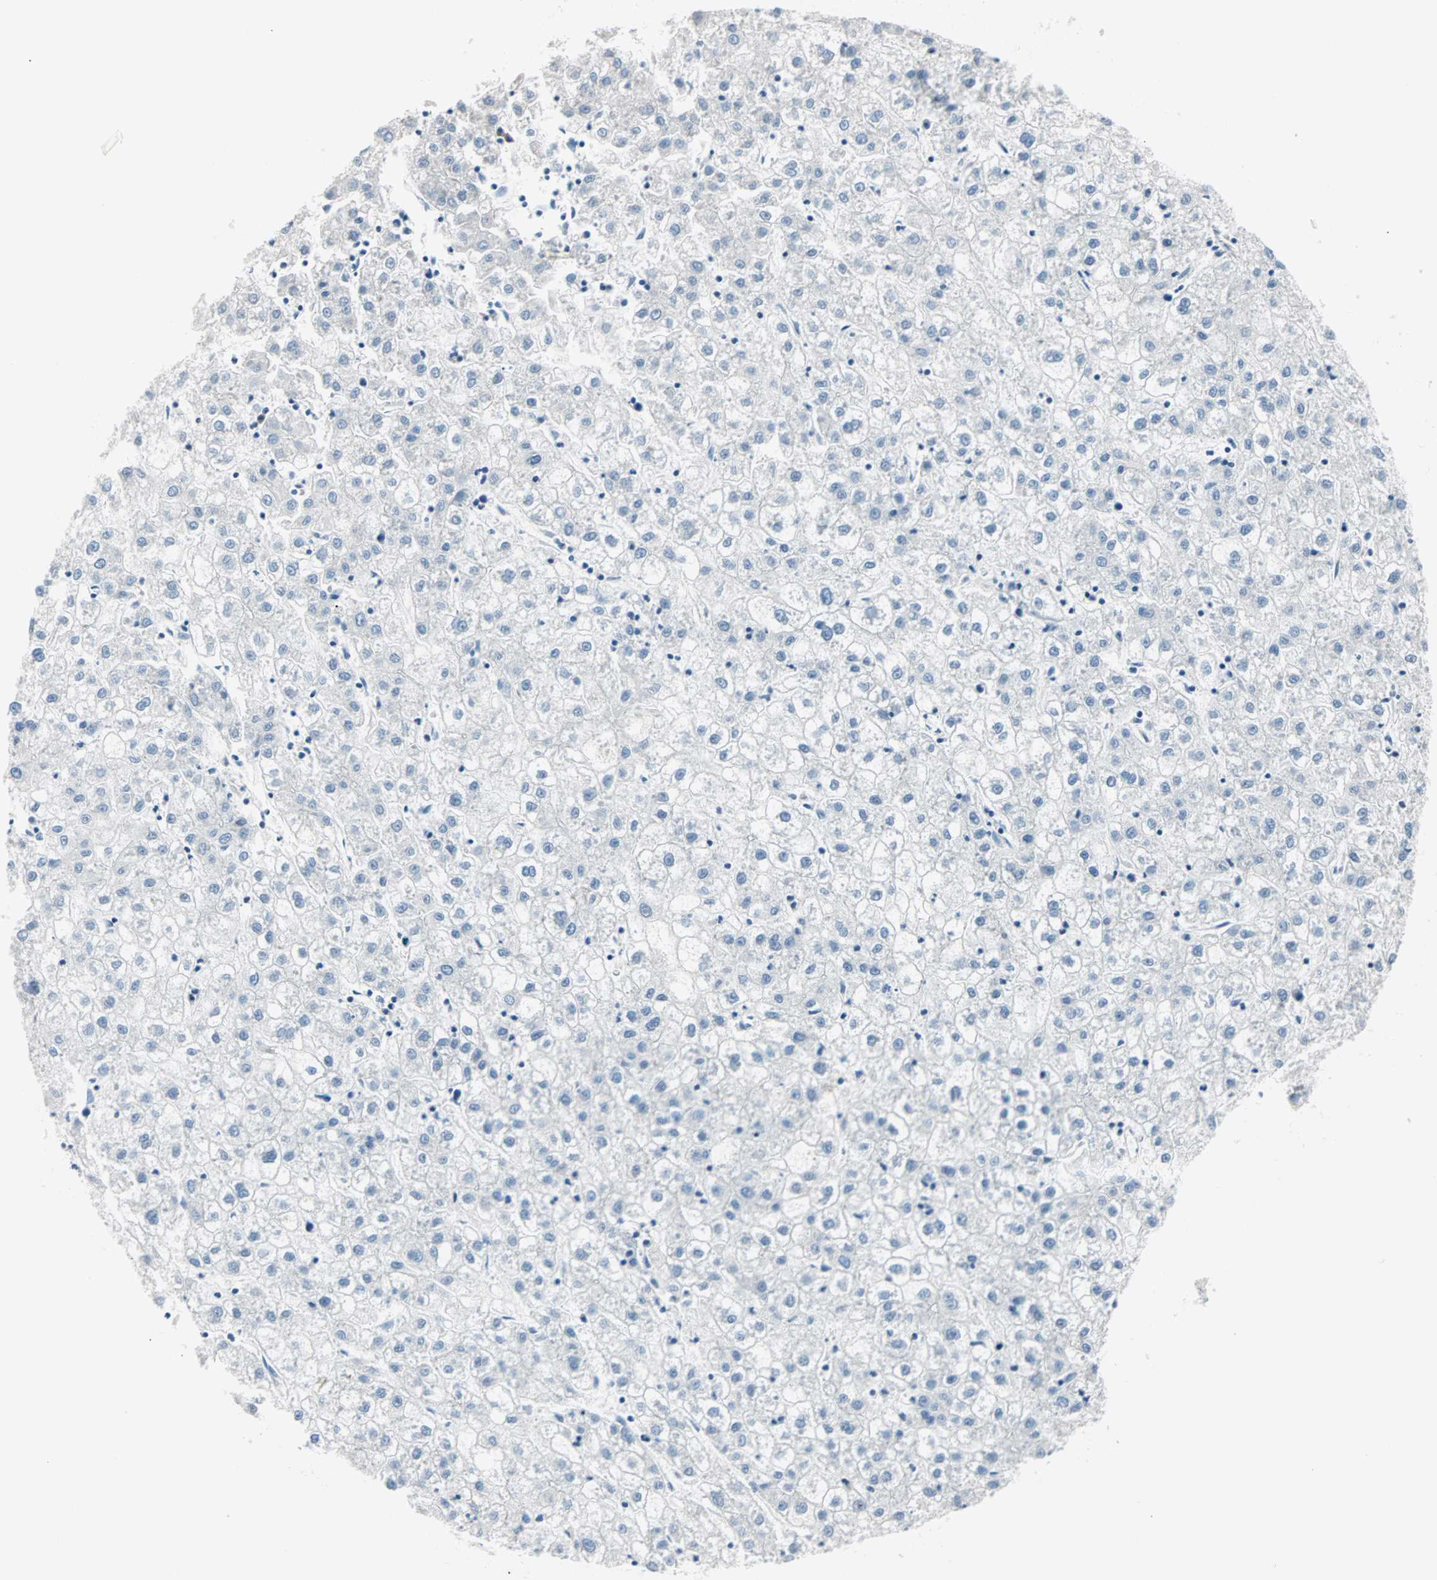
{"staining": {"intensity": "negative", "quantity": "none", "location": "none"}, "tissue": "liver cancer", "cell_type": "Tumor cells", "image_type": "cancer", "snomed": [{"axis": "morphology", "description": "Carcinoma, Hepatocellular, NOS"}, {"axis": "topography", "description": "Liver"}], "caption": "A photomicrograph of human liver hepatocellular carcinoma is negative for staining in tumor cells.", "gene": "NEFH", "patient": {"sex": "male", "age": 72}}